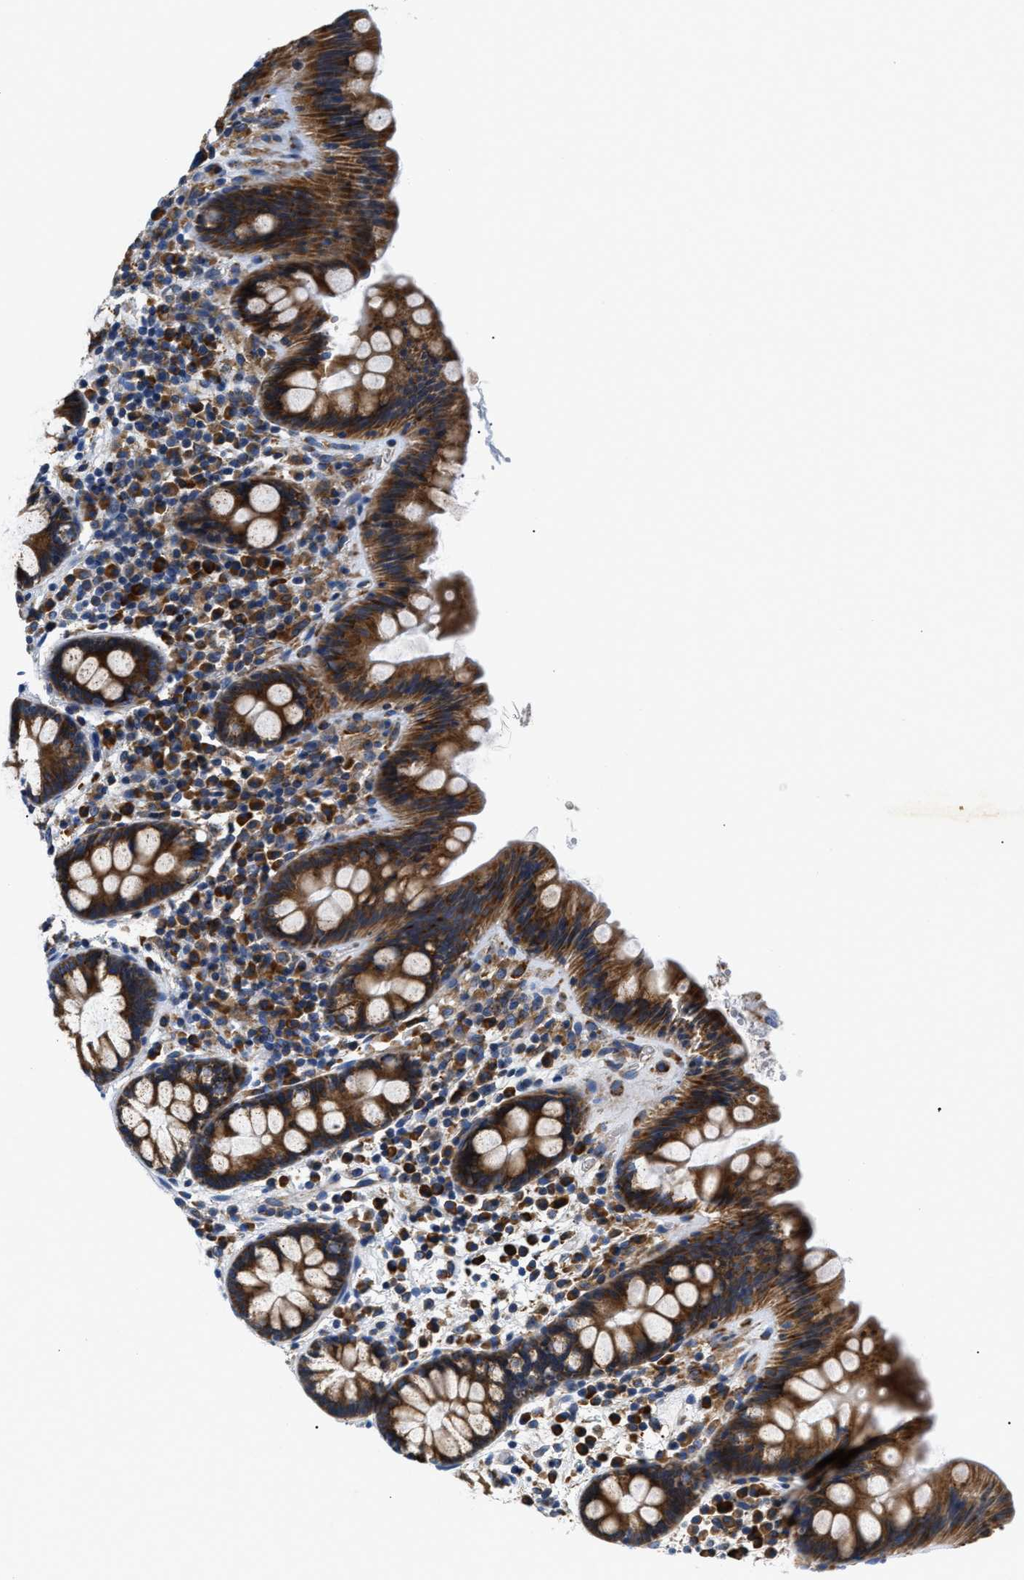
{"staining": {"intensity": "weak", "quantity": "<25%", "location": "cytoplasmic/membranous"}, "tissue": "colon", "cell_type": "Endothelial cells", "image_type": "normal", "snomed": [{"axis": "morphology", "description": "Normal tissue, NOS"}, {"axis": "topography", "description": "Colon"}], "caption": "This image is of normal colon stained with immunohistochemistry (IHC) to label a protein in brown with the nuclei are counter-stained blue. There is no staining in endothelial cells.", "gene": "HDHD3", "patient": {"sex": "female", "age": 80}}